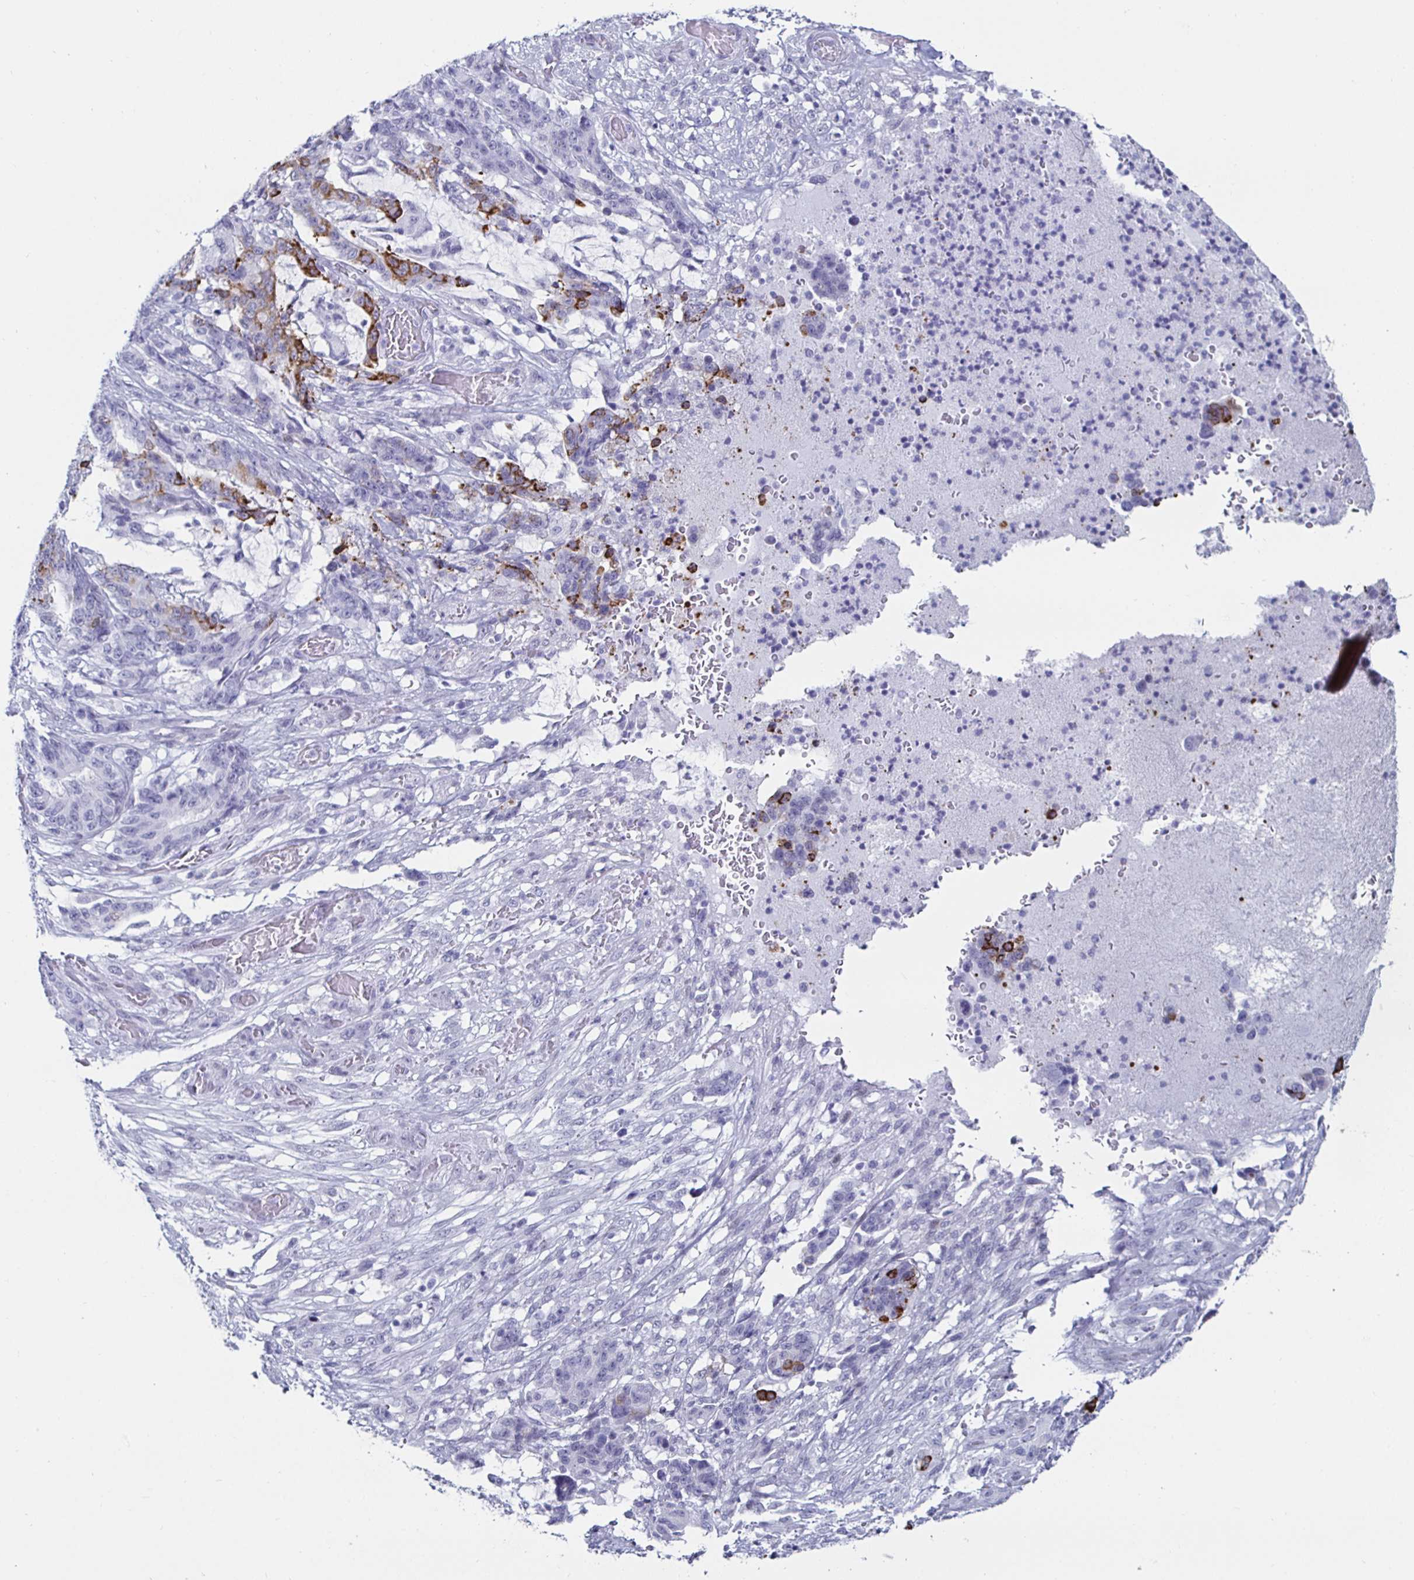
{"staining": {"intensity": "moderate", "quantity": "<25%", "location": "cytoplasmic/membranous"}, "tissue": "stomach cancer", "cell_type": "Tumor cells", "image_type": "cancer", "snomed": [{"axis": "morphology", "description": "Normal tissue, NOS"}, {"axis": "morphology", "description": "Adenocarcinoma, NOS"}, {"axis": "topography", "description": "Stomach"}], "caption": "Immunohistochemistry (DAB) staining of human stomach adenocarcinoma reveals moderate cytoplasmic/membranous protein expression in approximately <25% of tumor cells. (DAB IHC with brightfield microscopy, high magnification).", "gene": "KRT4", "patient": {"sex": "female", "age": 64}}